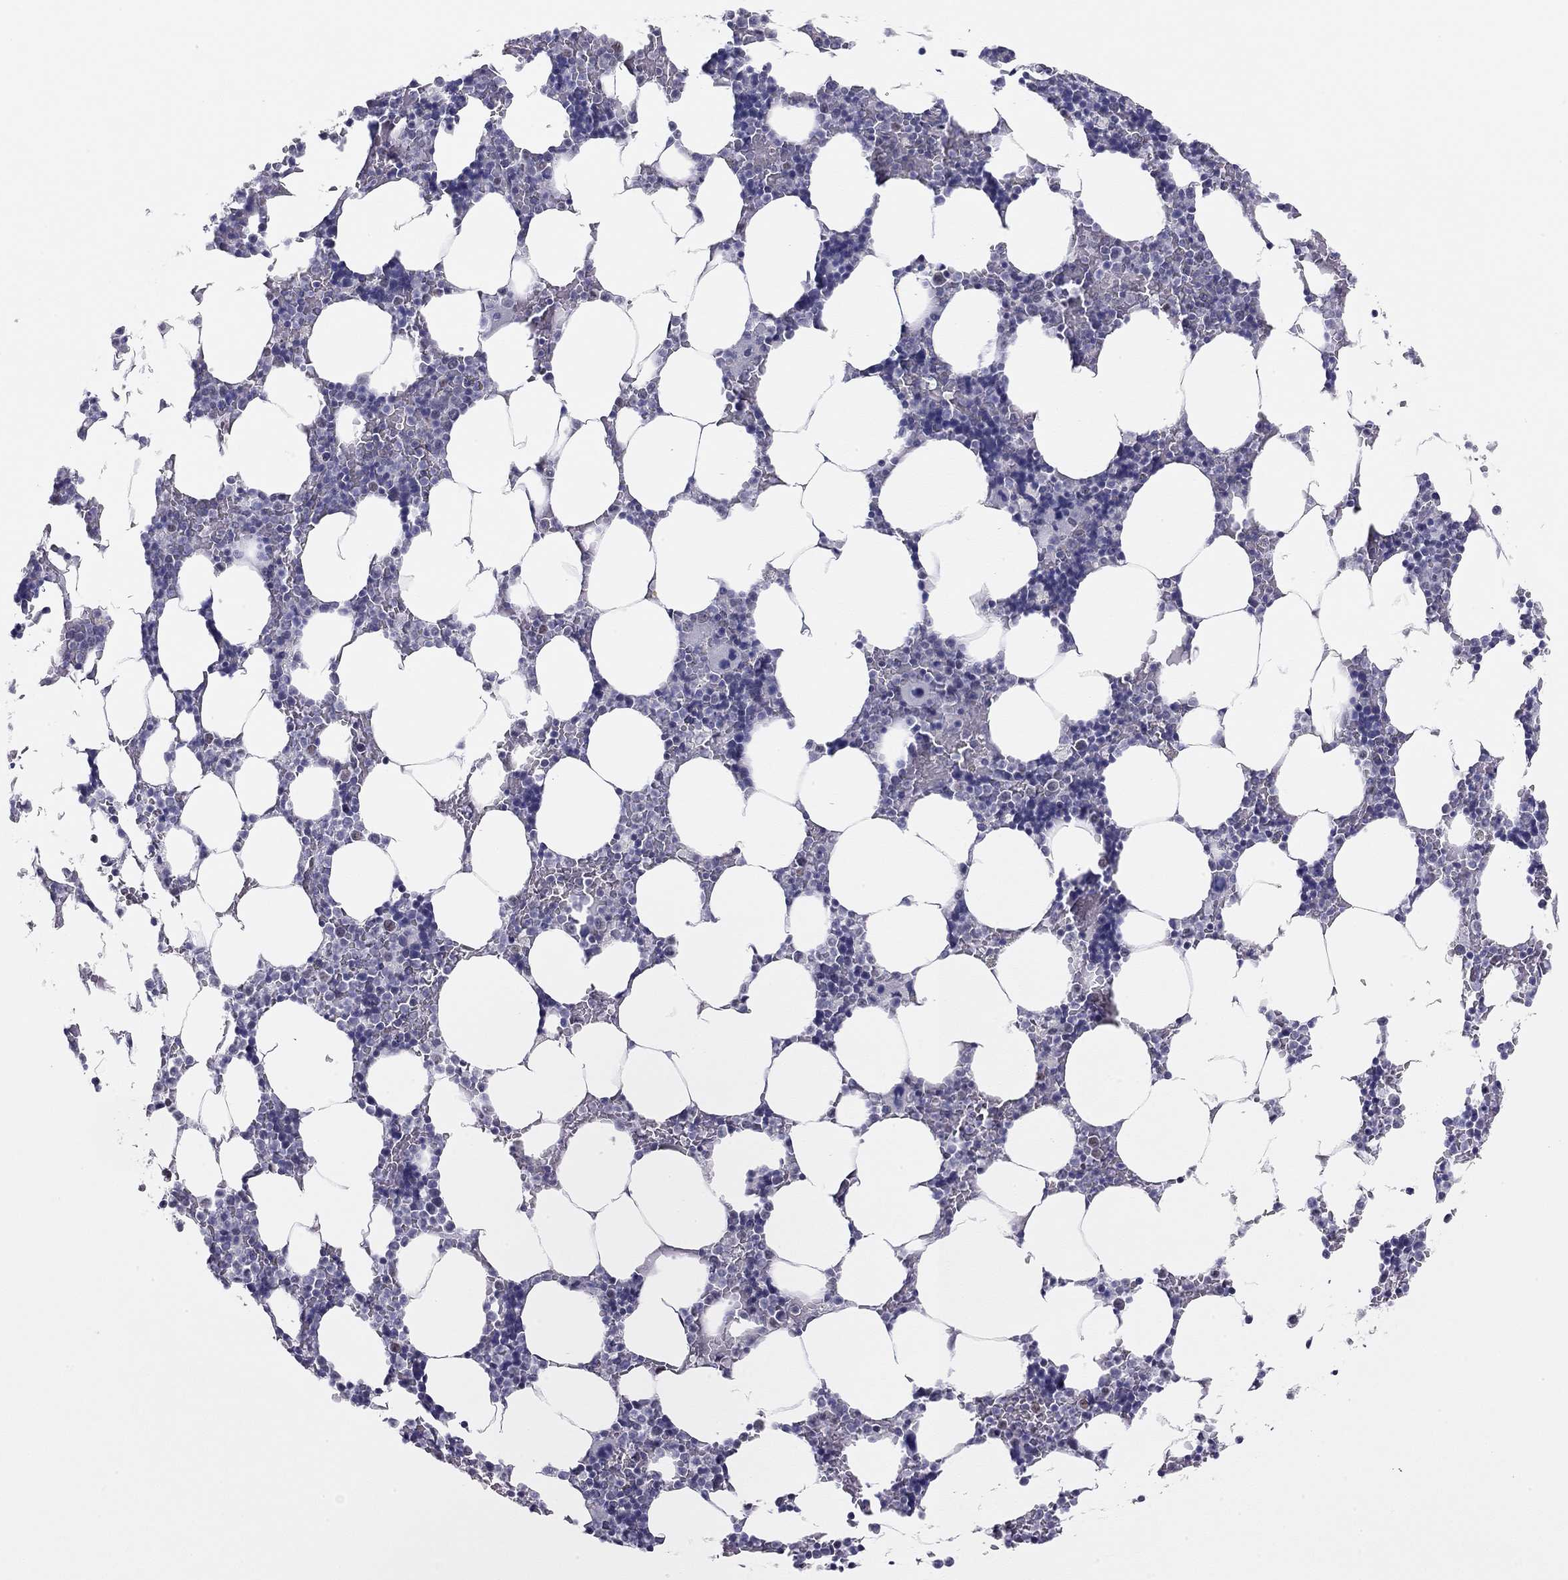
{"staining": {"intensity": "negative", "quantity": "none", "location": "none"}, "tissue": "bone marrow", "cell_type": "Hematopoietic cells", "image_type": "normal", "snomed": [{"axis": "morphology", "description": "Normal tissue, NOS"}, {"axis": "topography", "description": "Bone marrow"}], "caption": "This is a micrograph of immunohistochemistry staining of benign bone marrow, which shows no staining in hematopoietic cells. (DAB immunohistochemistry visualized using brightfield microscopy, high magnification).", "gene": "DOT1L", "patient": {"sex": "male", "age": 51}}